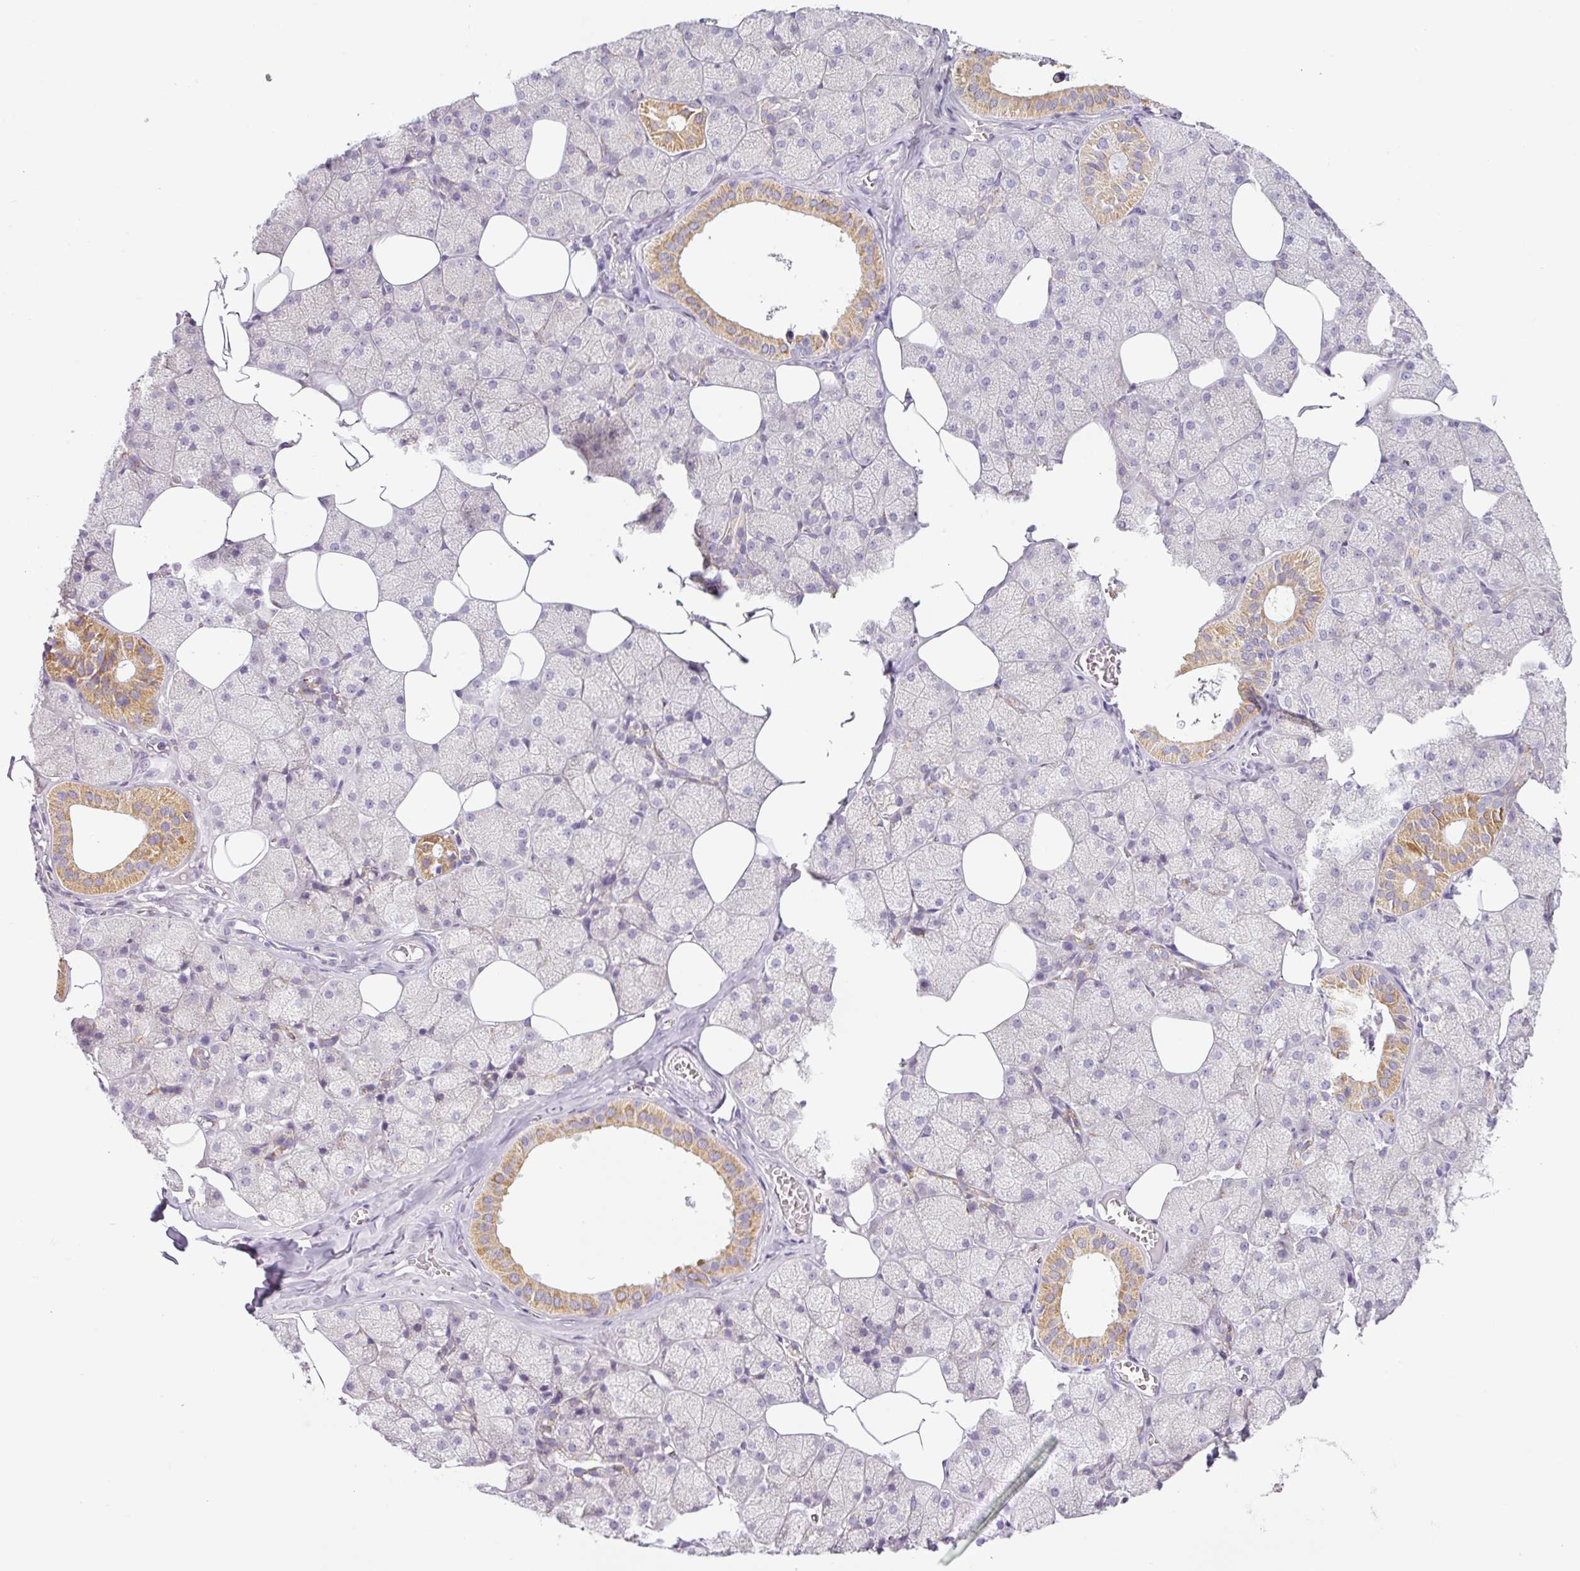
{"staining": {"intensity": "moderate", "quantity": "<25%", "location": "cytoplasmic/membranous"}, "tissue": "salivary gland", "cell_type": "Glandular cells", "image_type": "normal", "snomed": [{"axis": "morphology", "description": "Normal tissue, NOS"}, {"axis": "topography", "description": "Salivary gland"}, {"axis": "topography", "description": "Peripheral nerve tissue"}], "caption": "Immunohistochemical staining of benign salivary gland shows moderate cytoplasmic/membranous protein staining in about <25% of glandular cells.", "gene": "HMCN2", "patient": {"sex": "male", "age": 38}}